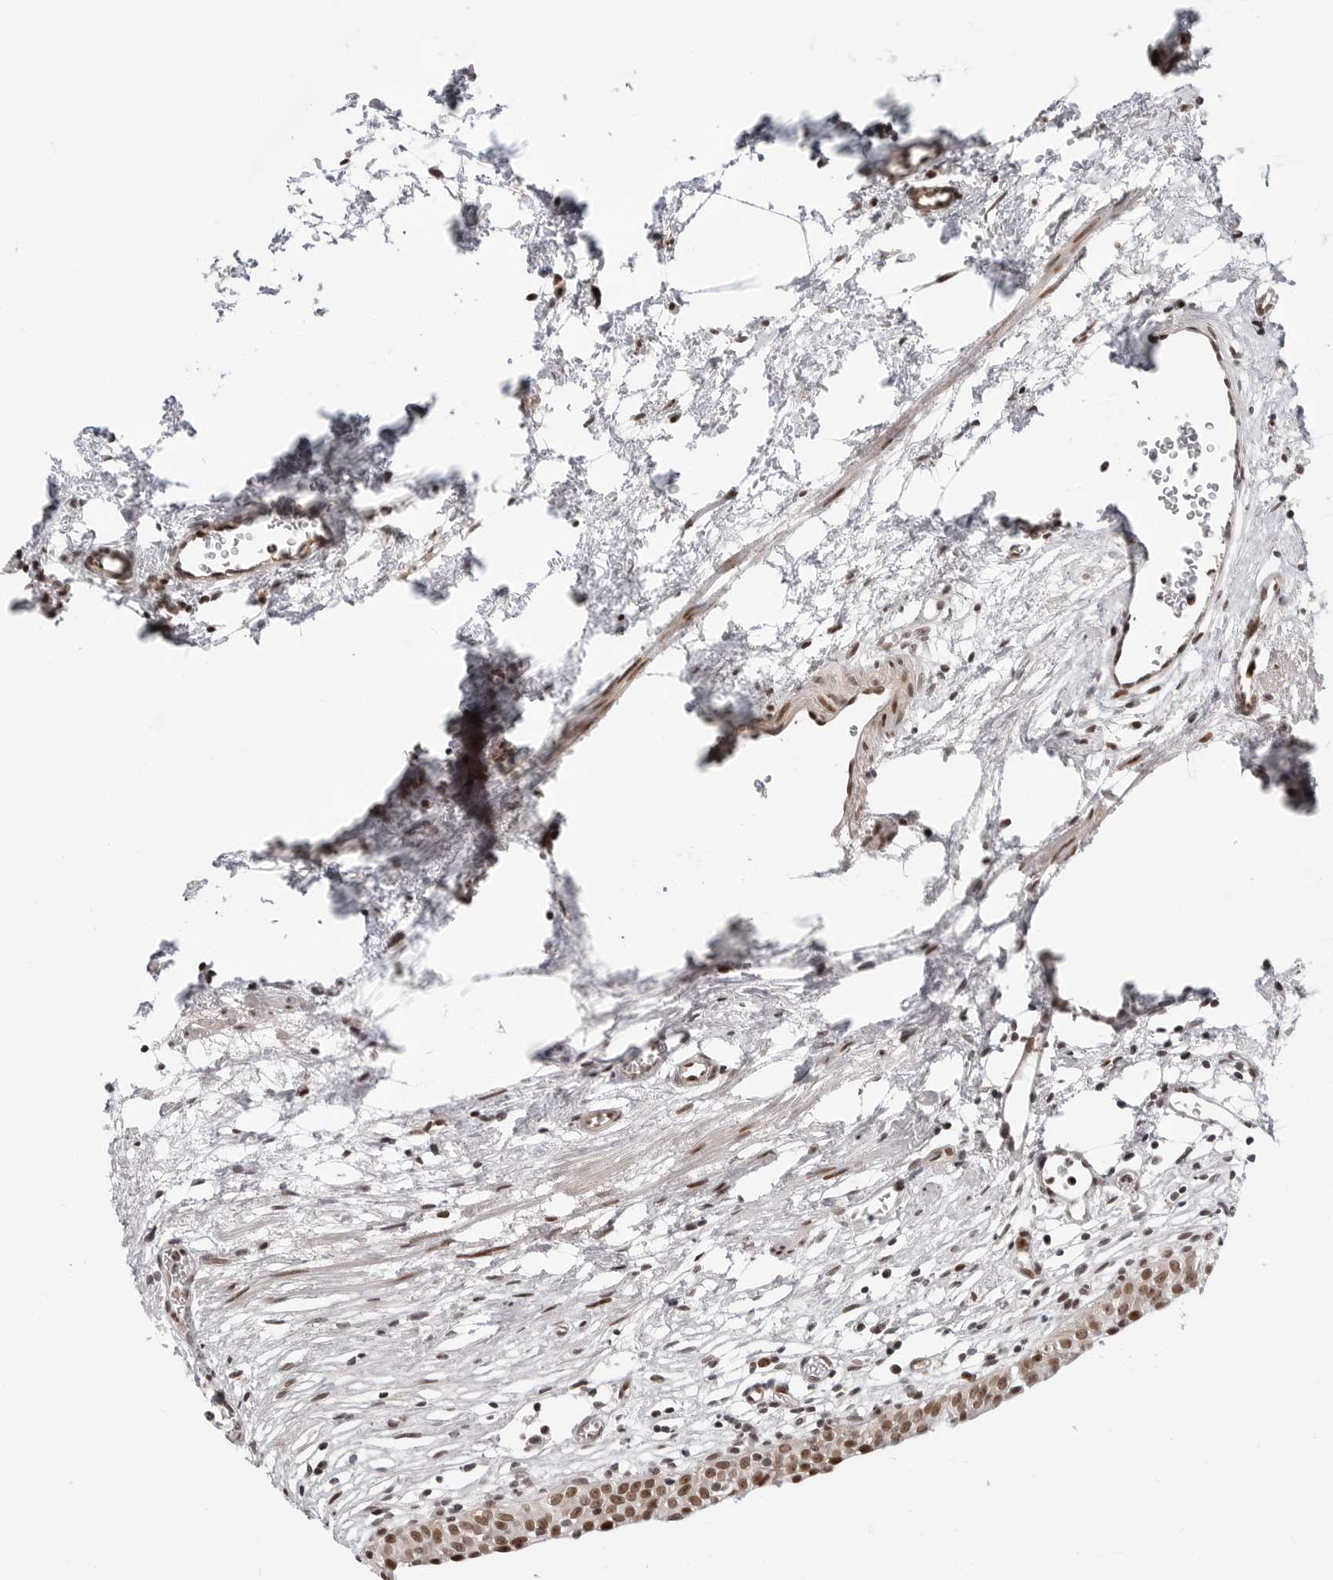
{"staining": {"intensity": "moderate", "quantity": "25%-75%", "location": "nuclear"}, "tissue": "urinary bladder", "cell_type": "Urothelial cells", "image_type": "normal", "snomed": [{"axis": "morphology", "description": "Normal tissue, NOS"}, {"axis": "morphology", "description": "Urothelial carcinoma, High grade"}, {"axis": "topography", "description": "Urinary bladder"}], "caption": "Brown immunohistochemical staining in unremarkable urinary bladder exhibits moderate nuclear positivity in approximately 25%-75% of urothelial cells.", "gene": "C8orf33", "patient": {"sex": "female", "age": 60}}